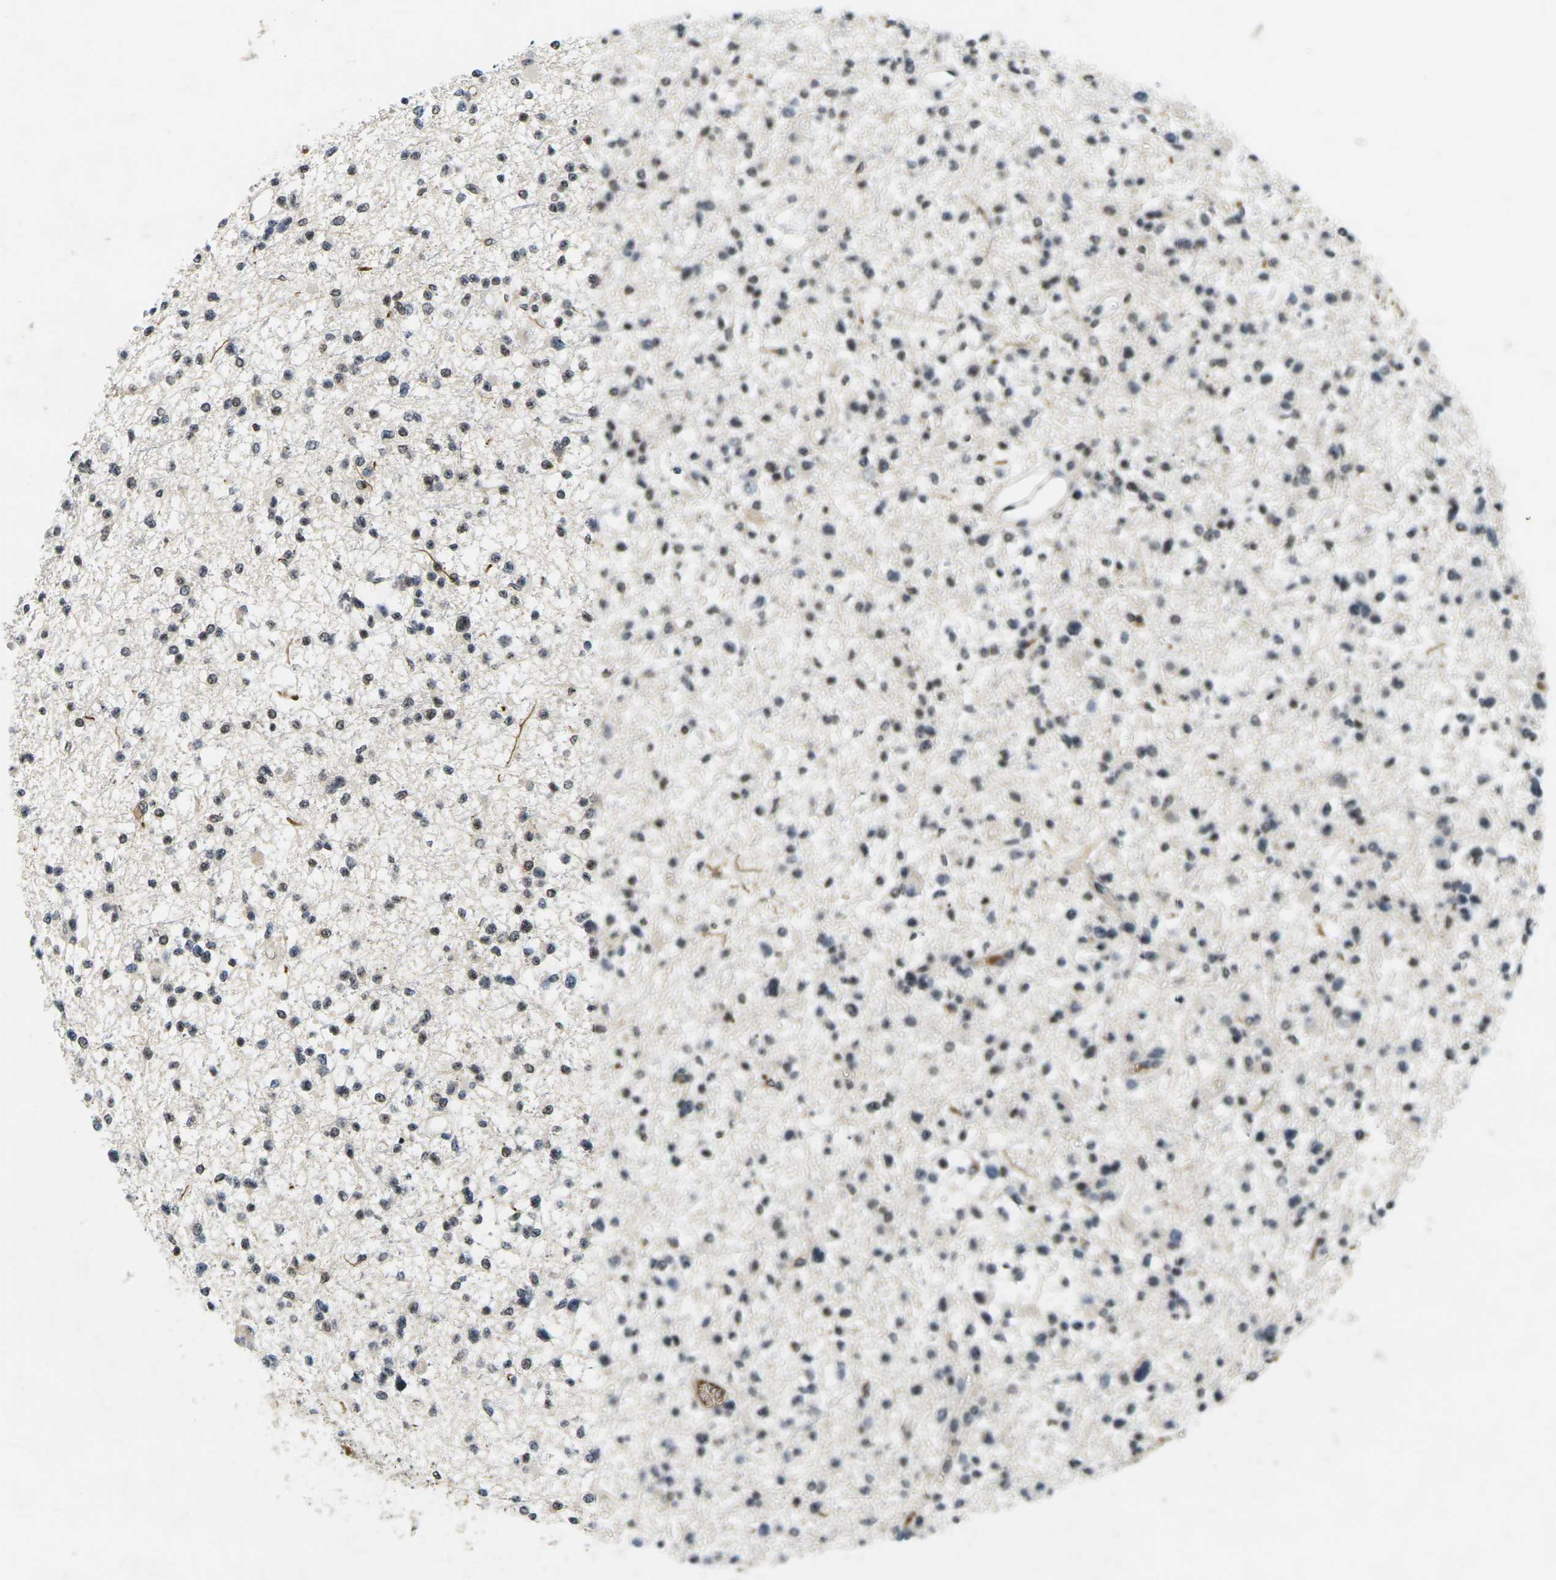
{"staining": {"intensity": "negative", "quantity": "none", "location": "none"}, "tissue": "glioma", "cell_type": "Tumor cells", "image_type": "cancer", "snomed": [{"axis": "morphology", "description": "Glioma, malignant, Low grade"}, {"axis": "topography", "description": "Brain"}], "caption": "Immunohistochemistry image of neoplastic tissue: human glioma stained with DAB (3,3'-diaminobenzidine) exhibits no significant protein positivity in tumor cells. Brightfield microscopy of immunohistochemistry (IHC) stained with DAB (brown) and hematoxylin (blue), captured at high magnification.", "gene": "C1QC", "patient": {"sex": "female", "age": 22}}